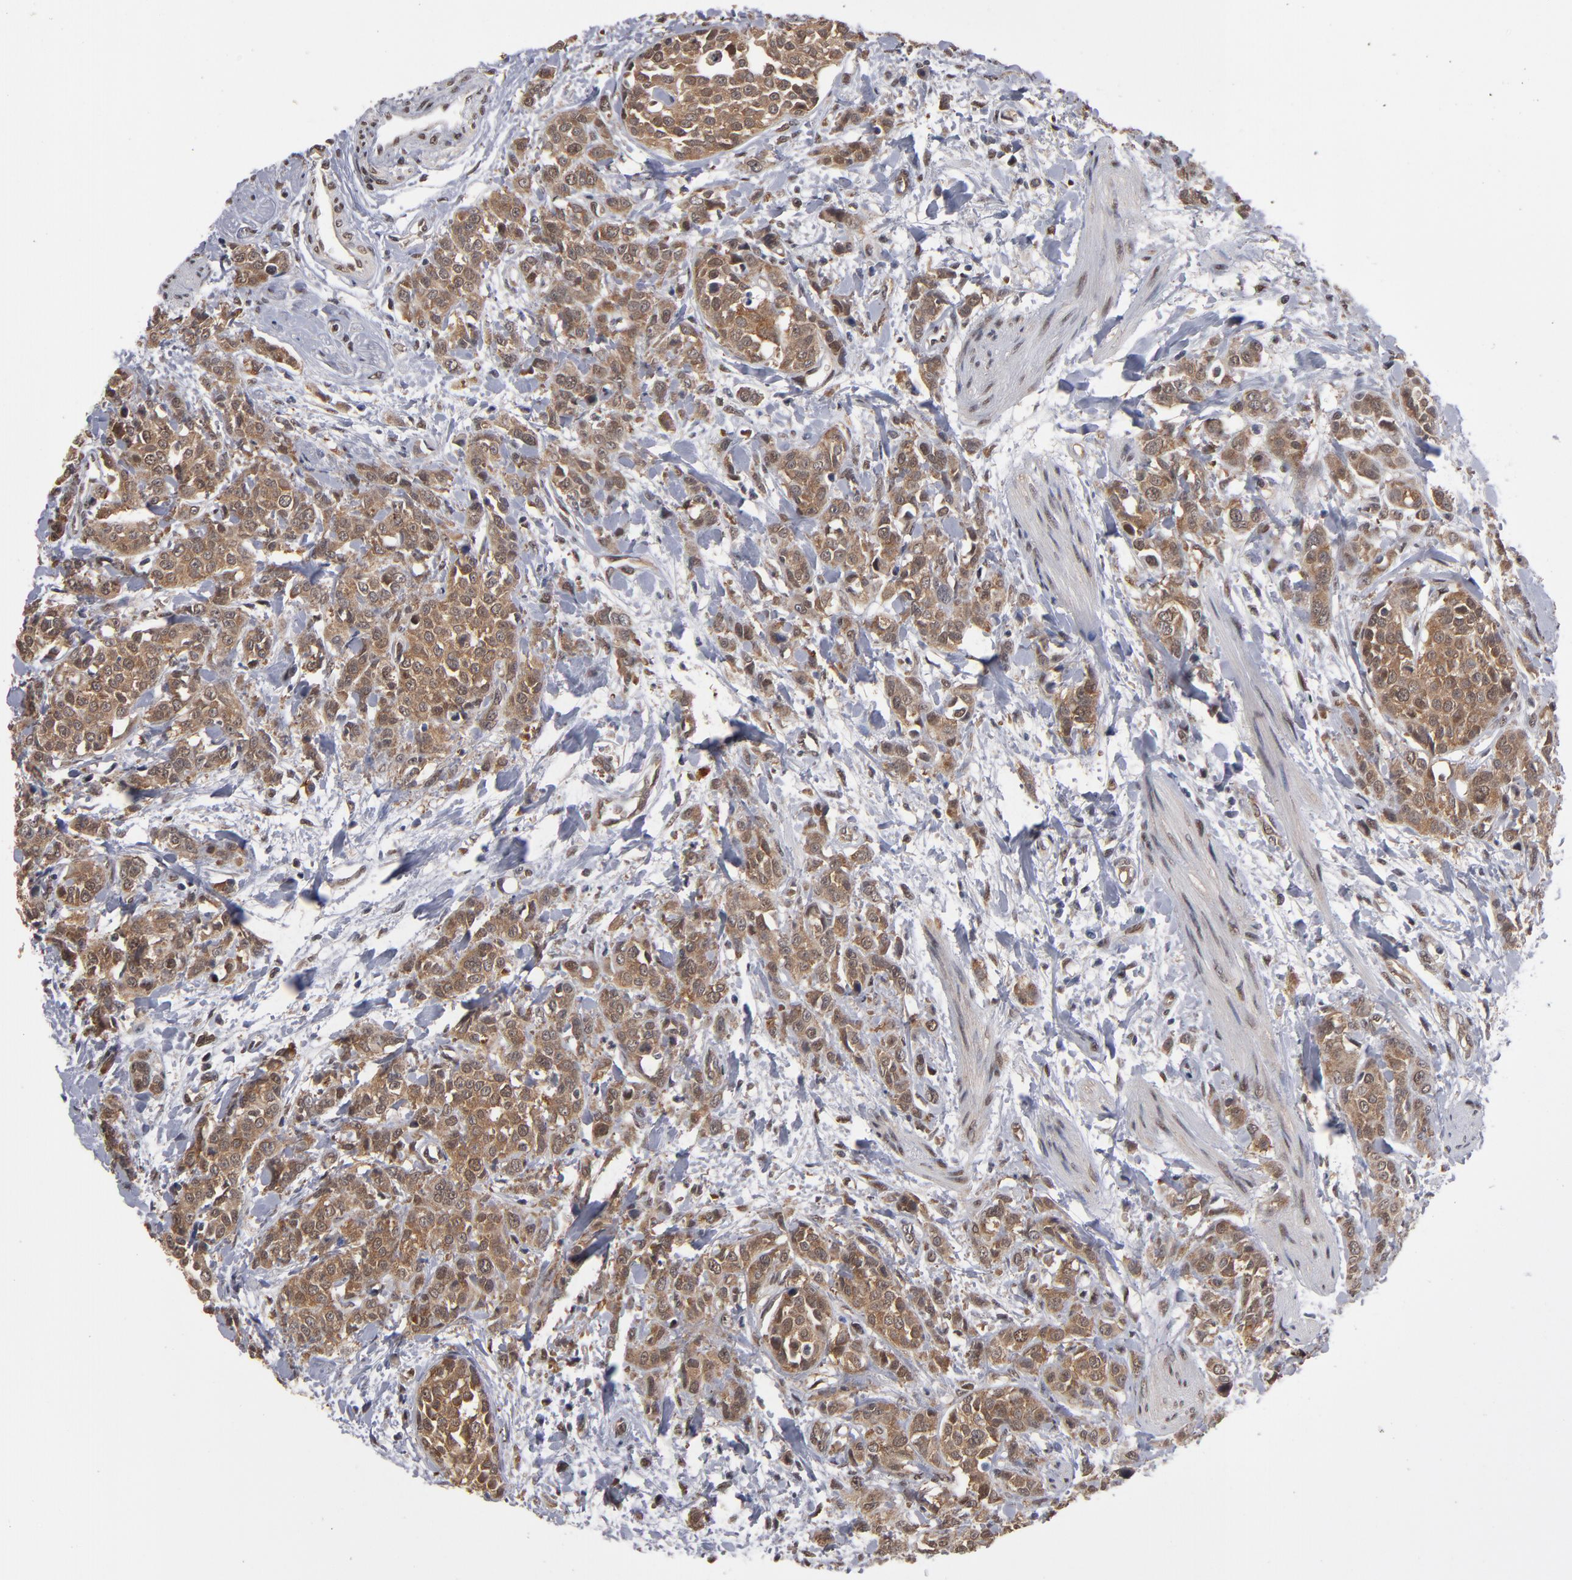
{"staining": {"intensity": "moderate", "quantity": ">75%", "location": "cytoplasmic/membranous,nuclear"}, "tissue": "urothelial cancer", "cell_type": "Tumor cells", "image_type": "cancer", "snomed": [{"axis": "morphology", "description": "Urothelial carcinoma, High grade"}, {"axis": "topography", "description": "Urinary bladder"}], "caption": "Brown immunohistochemical staining in urothelial cancer reveals moderate cytoplasmic/membranous and nuclear staining in approximately >75% of tumor cells.", "gene": "HUWE1", "patient": {"sex": "male", "age": 56}}